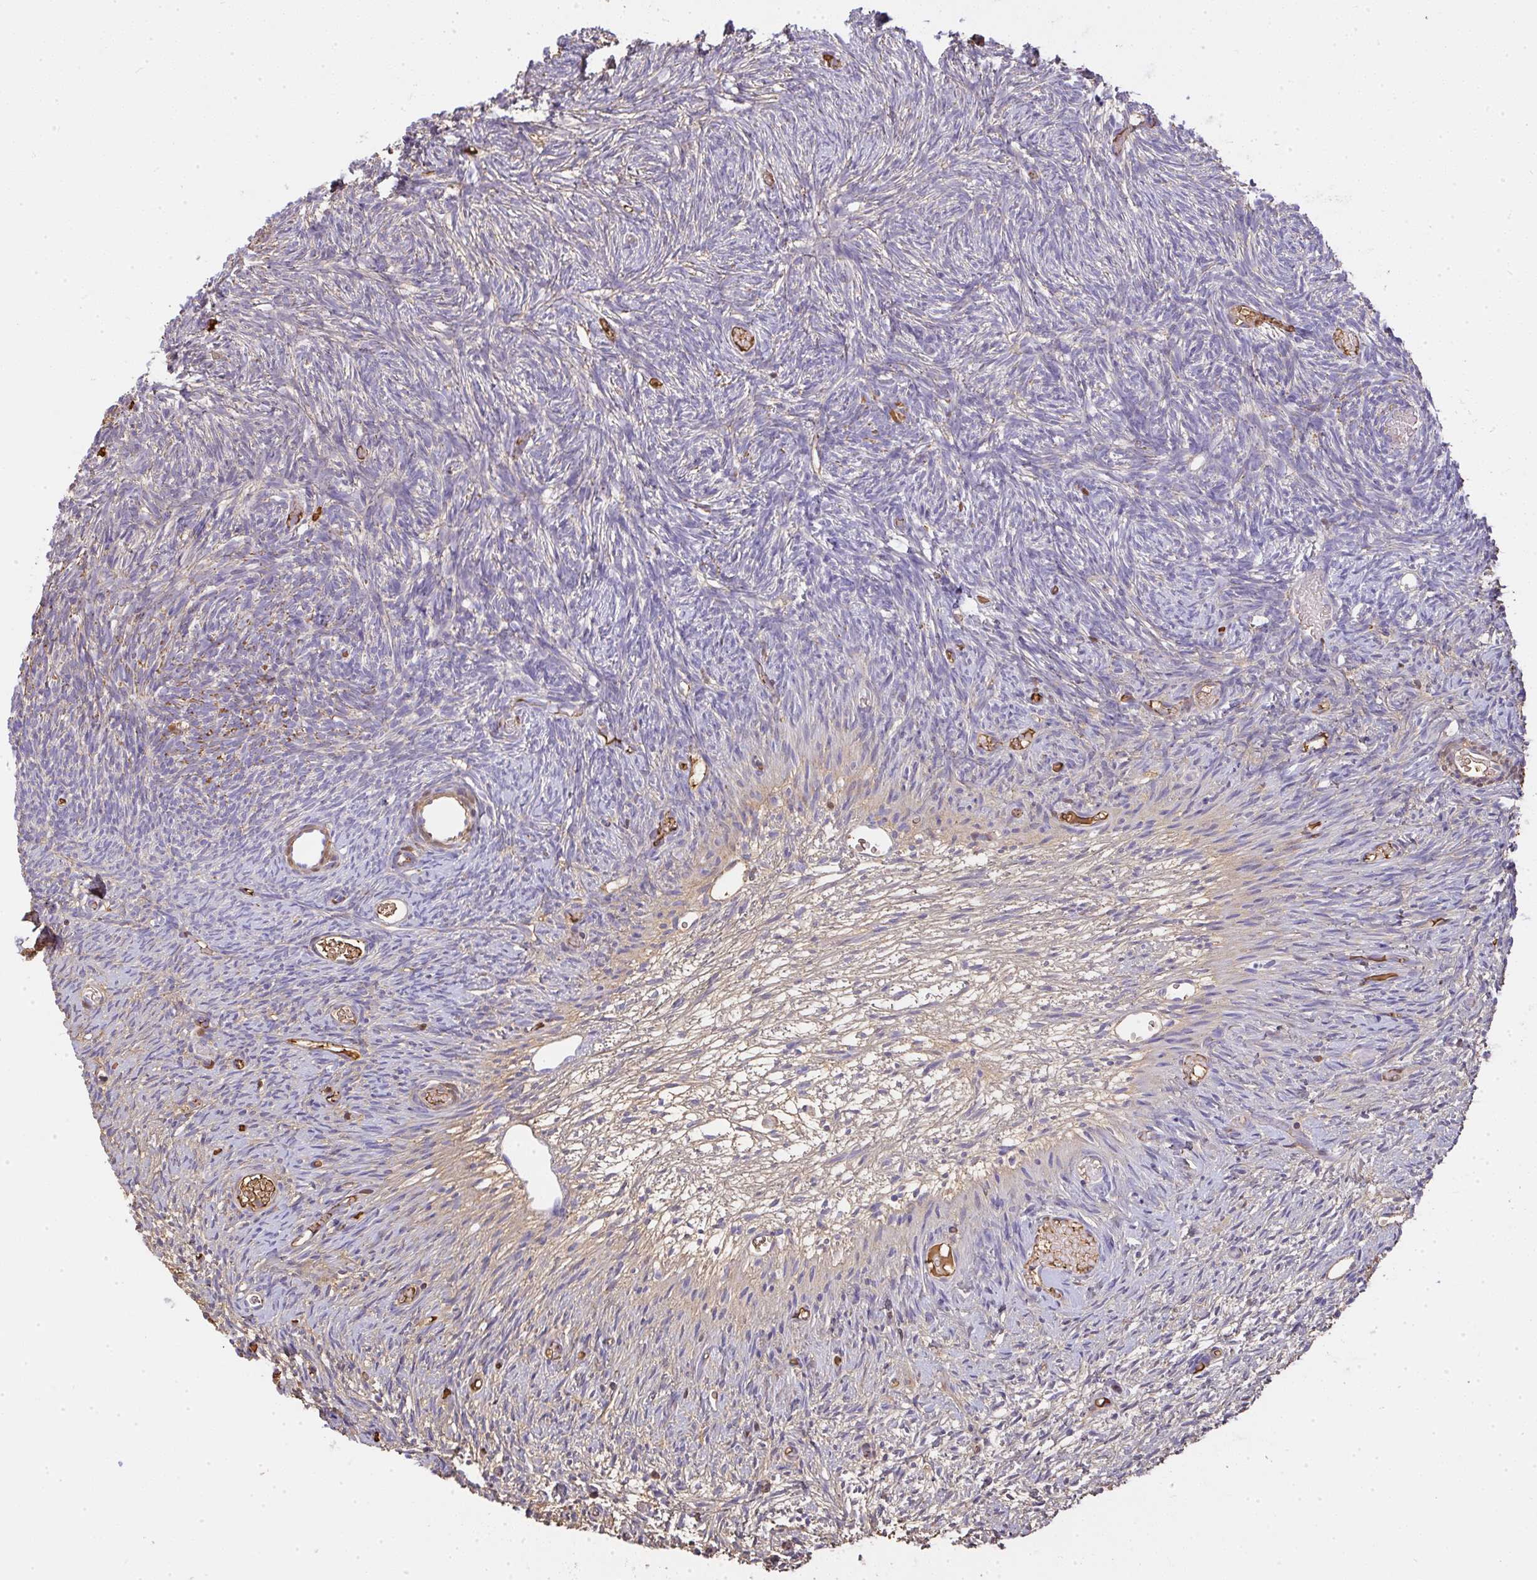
{"staining": {"intensity": "negative", "quantity": "none", "location": "none"}, "tissue": "ovary", "cell_type": "Follicle cells", "image_type": "normal", "snomed": [{"axis": "morphology", "description": "Normal tissue, NOS"}, {"axis": "topography", "description": "Ovary"}], "caption": "High magnification brightfield microscopy of normal ovary stained with DAB (brown) and counterstained with hematoxylin (blue): follicle cells show no significant positivity.", "gene": "SMYD5", "patient": {"sex": "female", "age": 39}}